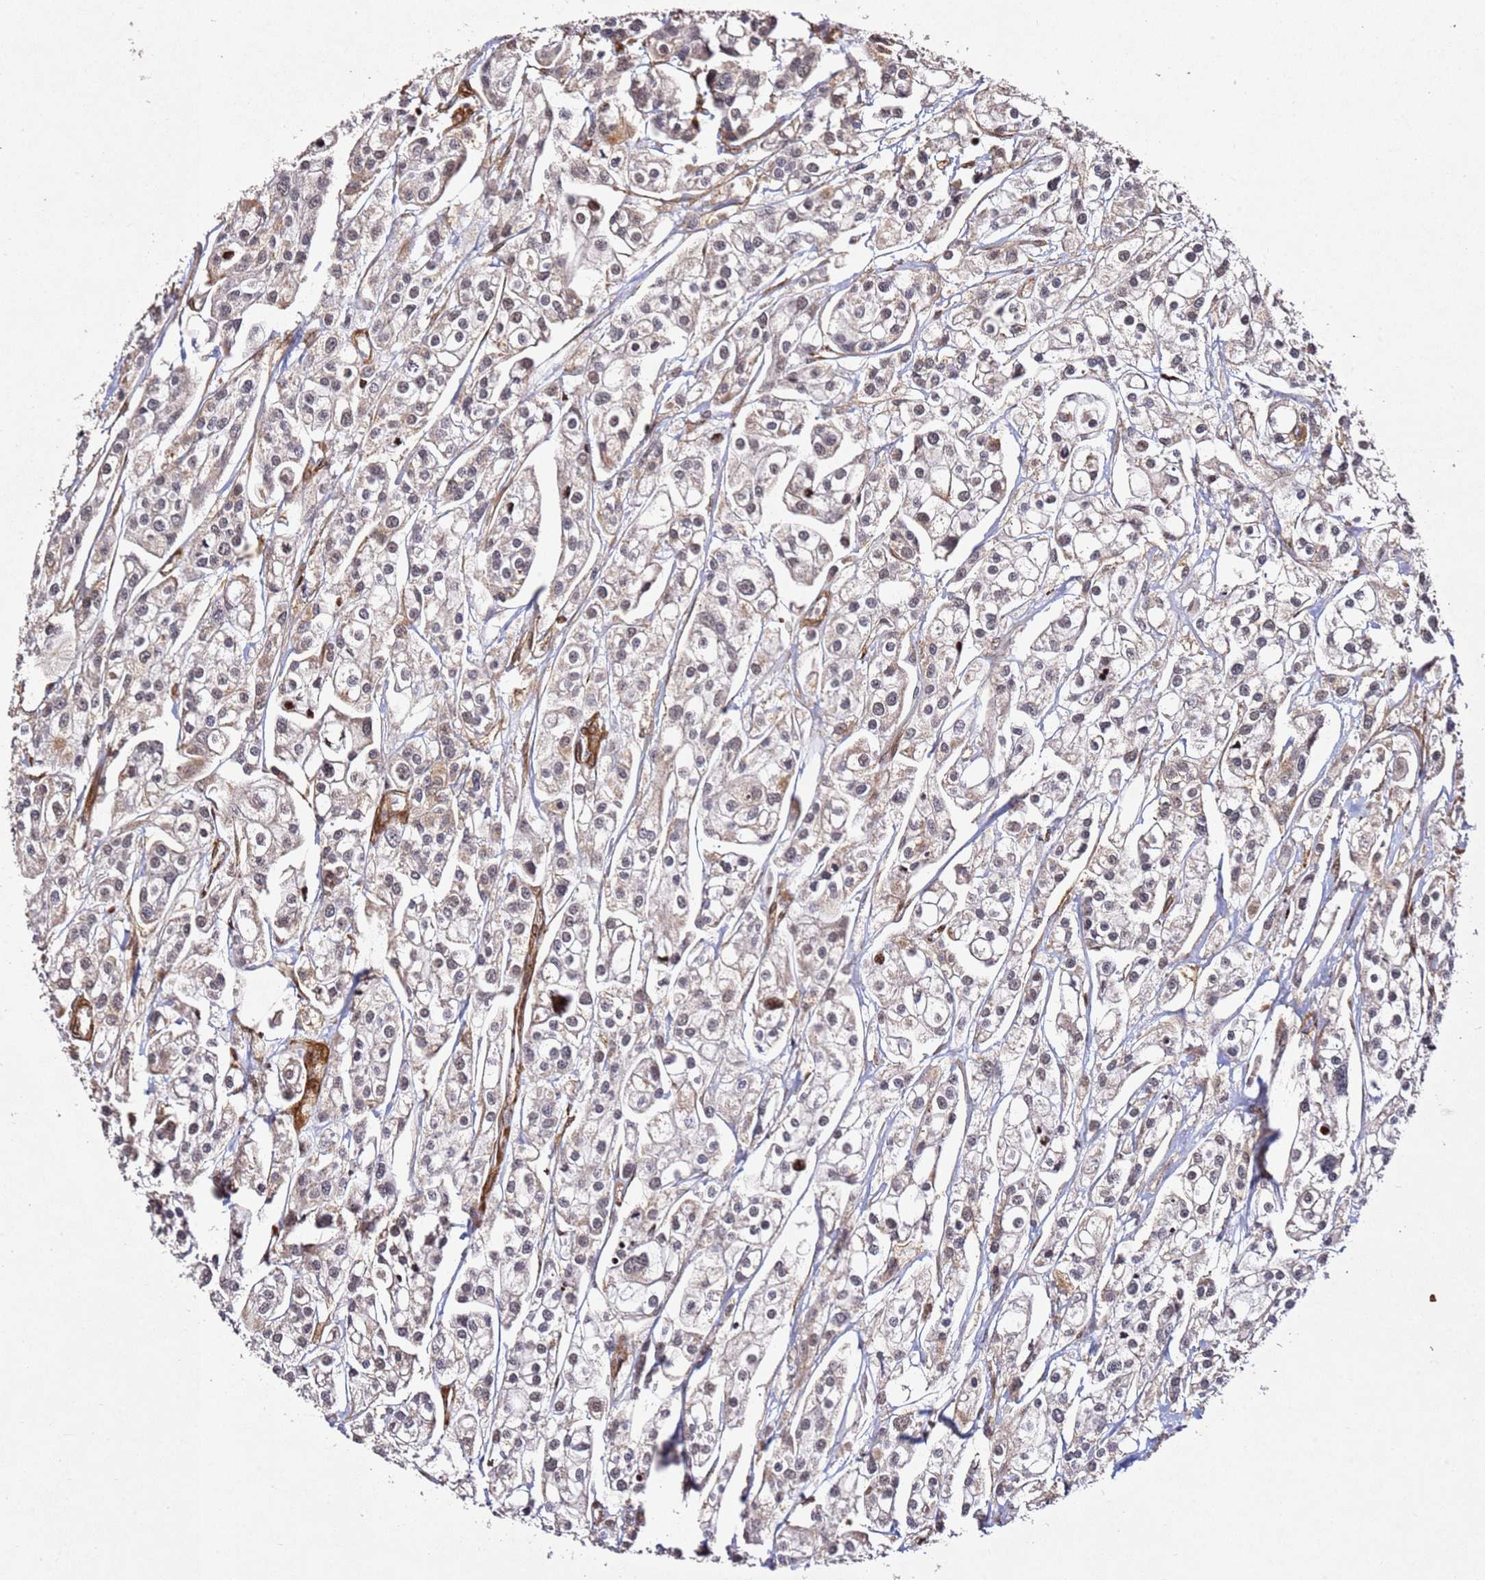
{"staining": {"intensity": "weak", "quantity": "25%-75%", "location": "cytoplasmic/membranous"}, "tissue": "urothelial cancer", "cell_type": "Tumor cells", "image_type": "cancer", "snomed": [{"axis": "morphology", "description": "Urothelial carcinoma, High grade"}, {"axis": "topography", "description": "Urinary bladder"}], "caption": "Urothelial cancer tissue demonstrates weak cytoplasmic/membranous expression in about 25%-75% of tumor cells, visualized by immunohistochemistry.", "gene": "ZNF296", "patient": {"sex": "male", "age": 67}}